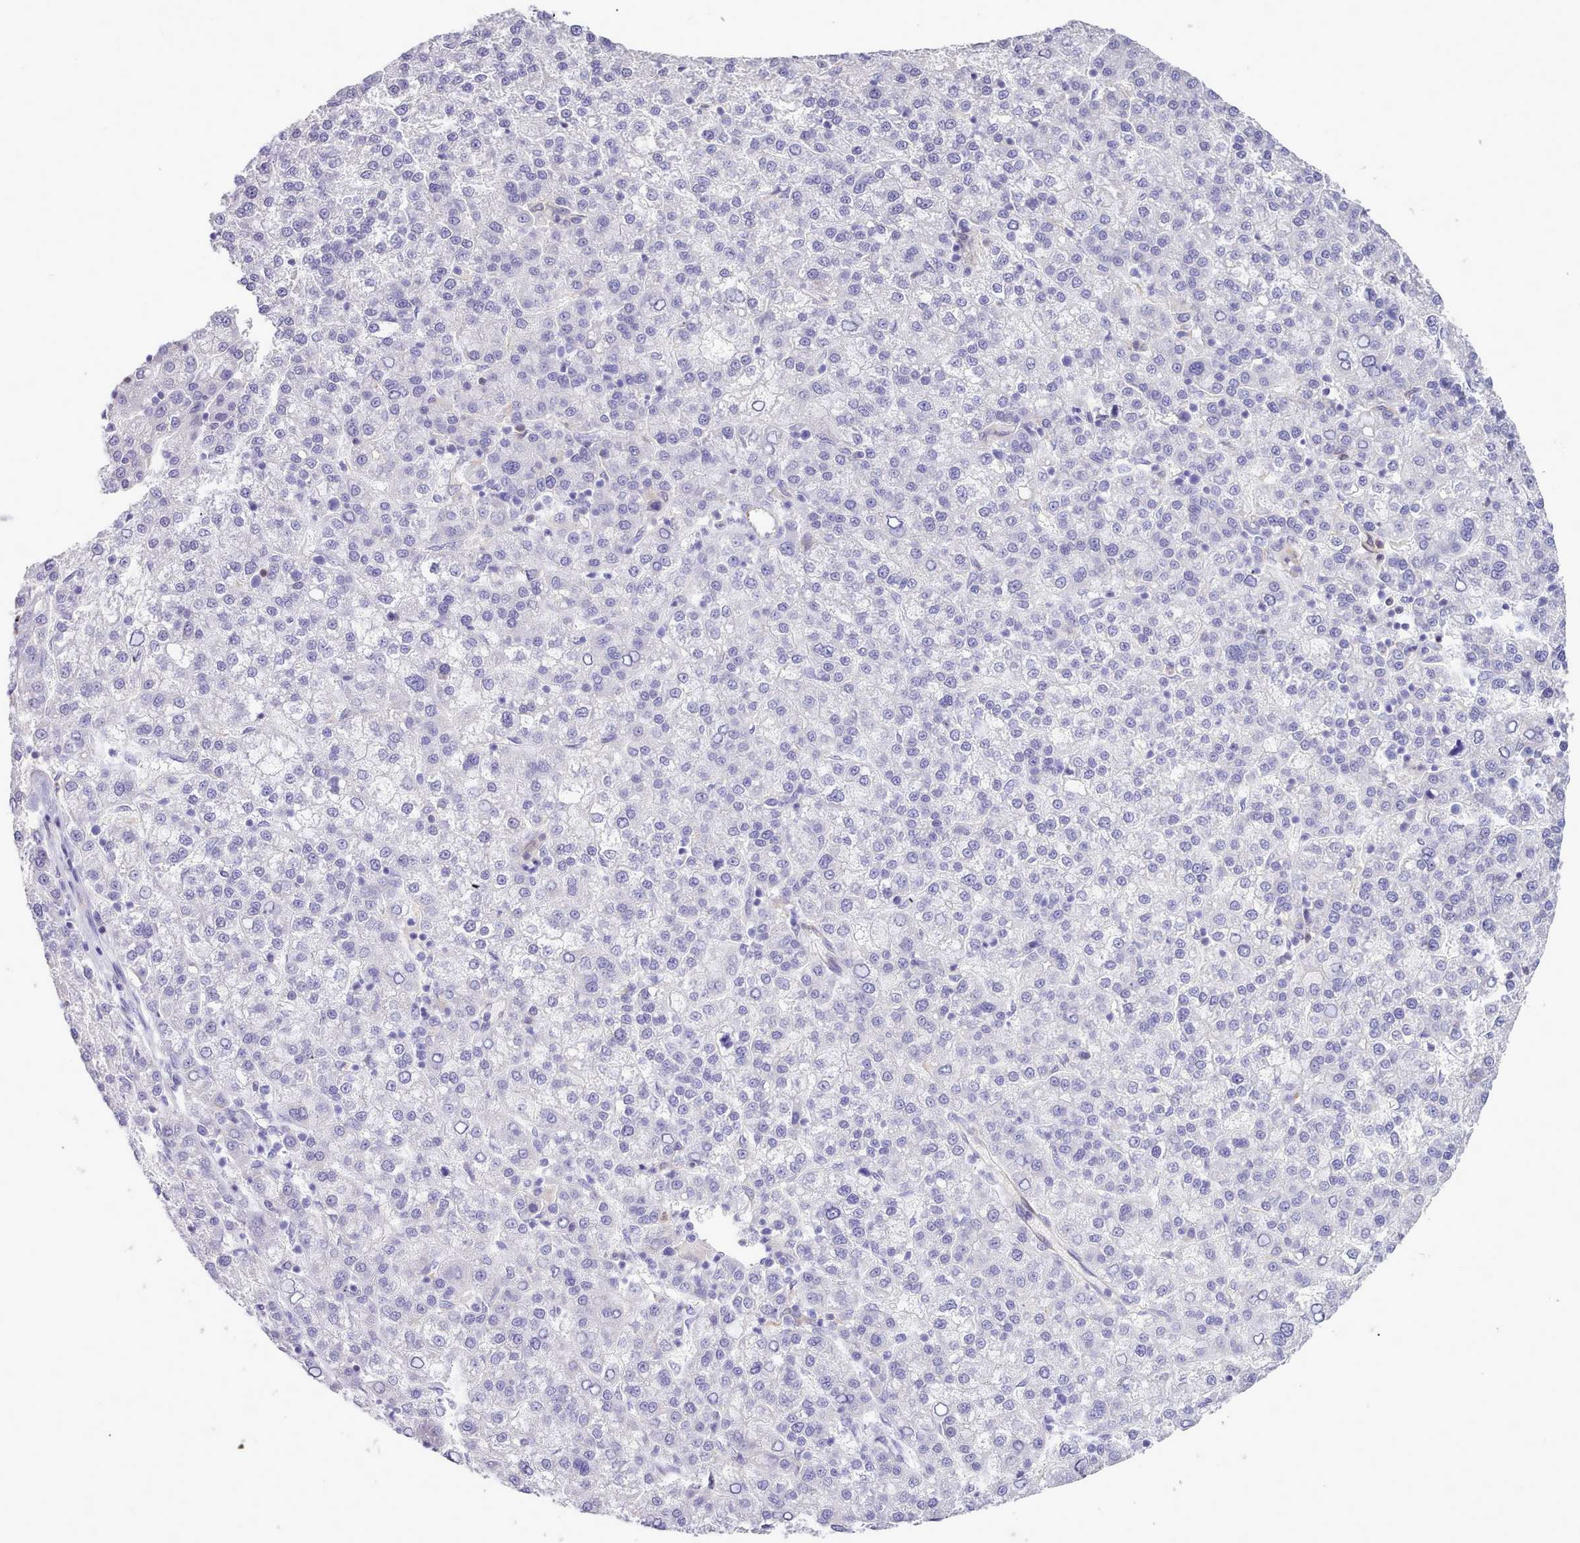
{"staining": {"intensity": "negative", "quantity": "none", "location": "none"}, "tissue": "liver cancer", "cell_type": "Tumor cells", "image_type": "cancer", "snomed": [{"axis": "morphology", "description": "Carcinoma, Hepatocellular, NOS"}, {"axis": "topography", "description": "Liver"}], "caption": "The immunohistochemistry (IHC) photomicrograph has no significant staining in tumor cells of liver cancer (hepatocellular carcinoma) tissue. Brightfield microscopy of immunohistochemistry (IHC) stained with DAB (brown) and hematoxylin (blue), captured at high magnification.", "gene": "NKX1-2", "patient": {"sex": "female", "age": 58}}